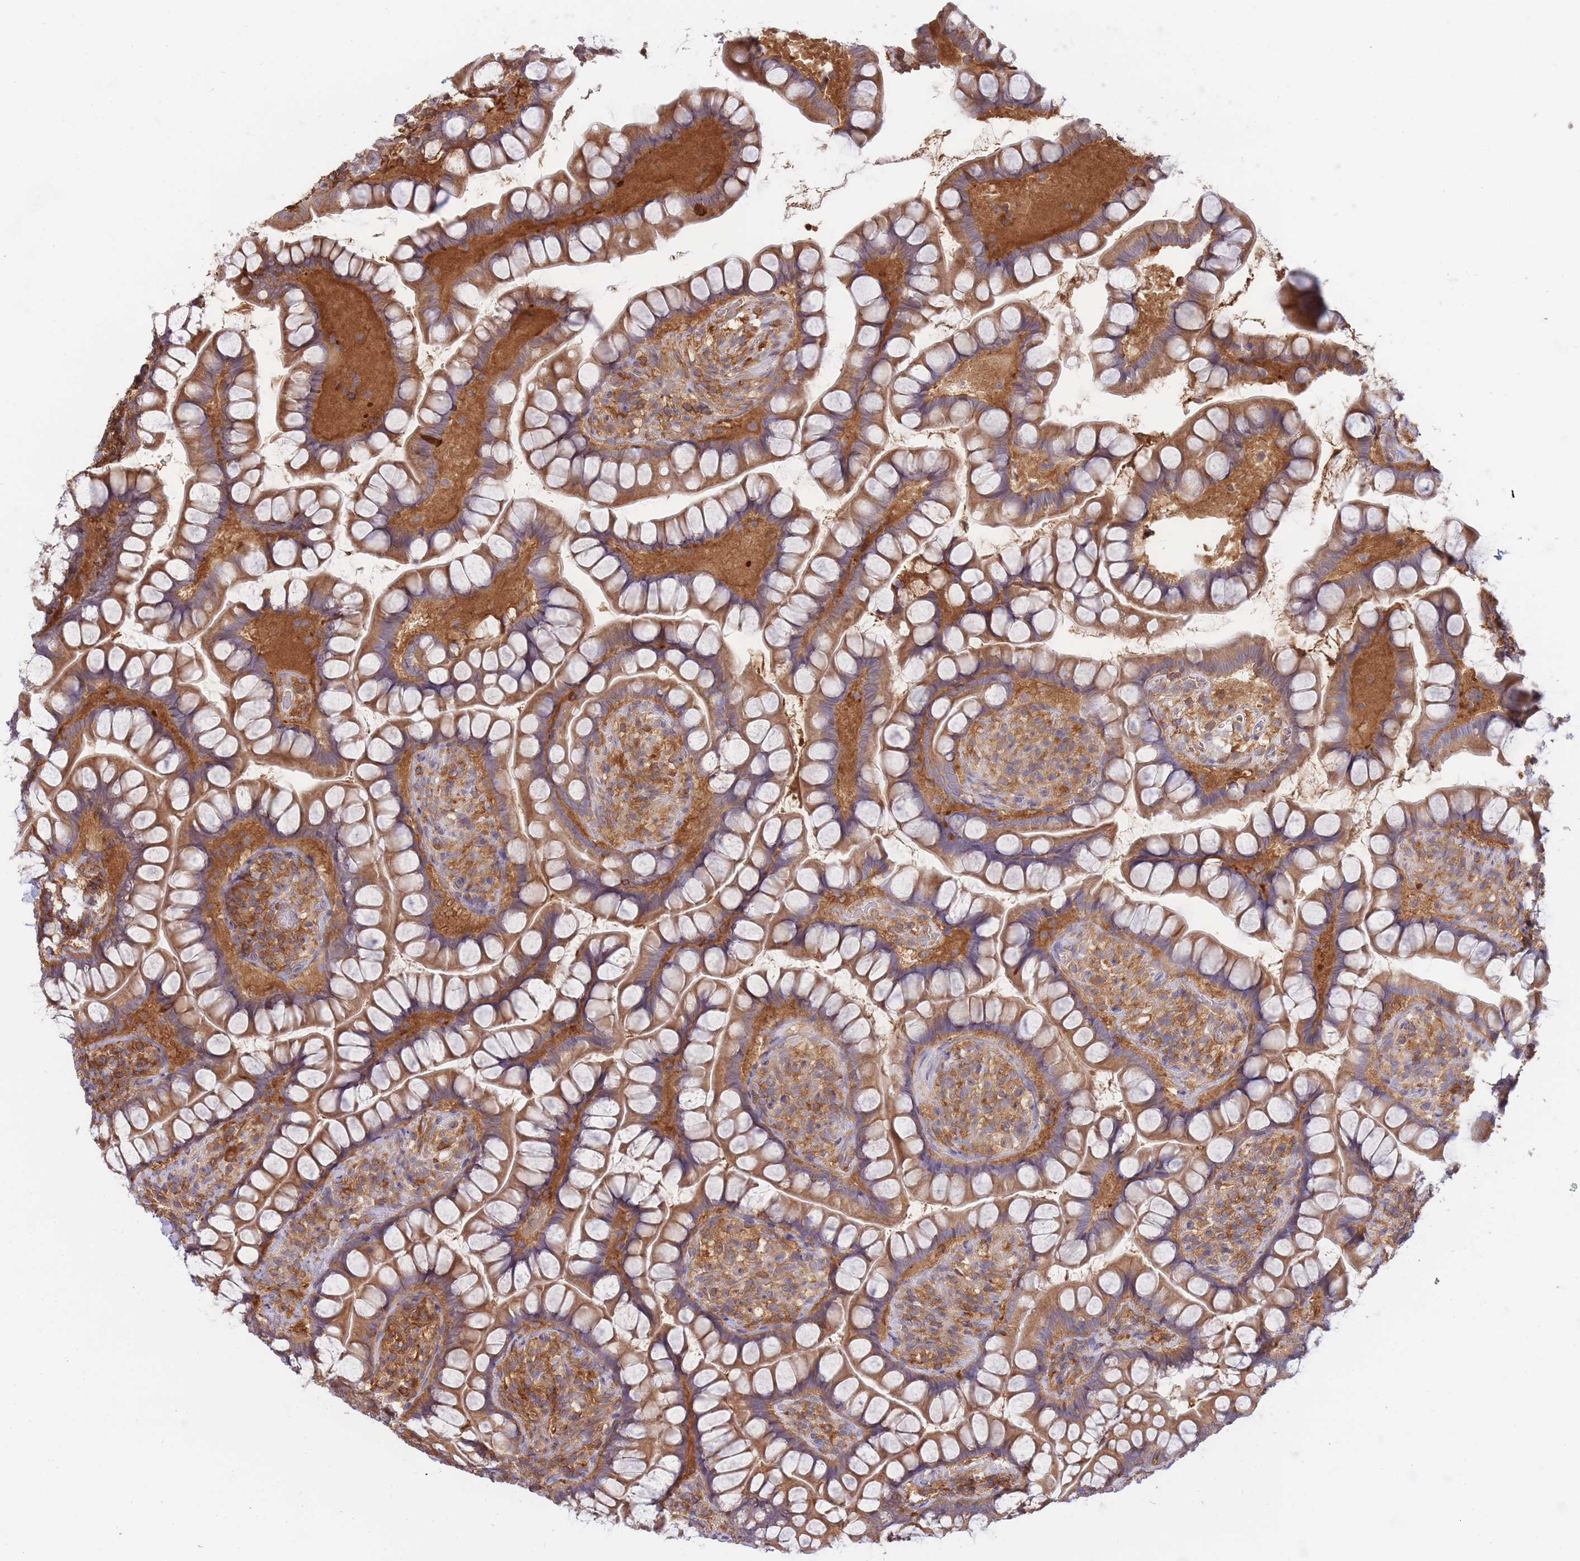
{"staining": {"intensity": "strong", "quantity": ">75%", "location": "cytoplasmic/membranous"}, "tissue": "small intestine", "cell_type": "Glandular cells", "image_type": "normal", "snomed": [{"axis": "morphology", "description": "Normal tissue, NOS"}, {"axis": "topography", "description": "Small intestine"}], "caption": "IHC photomicrograph of unremarkable small intestine stained for a protein (brown), which displays high levels of strong cytoplasmic/membranous staining in approximately >75% of glandular cells.", "gene": "SLC4A9", "patient": {"sex": "male", "age": 70}}